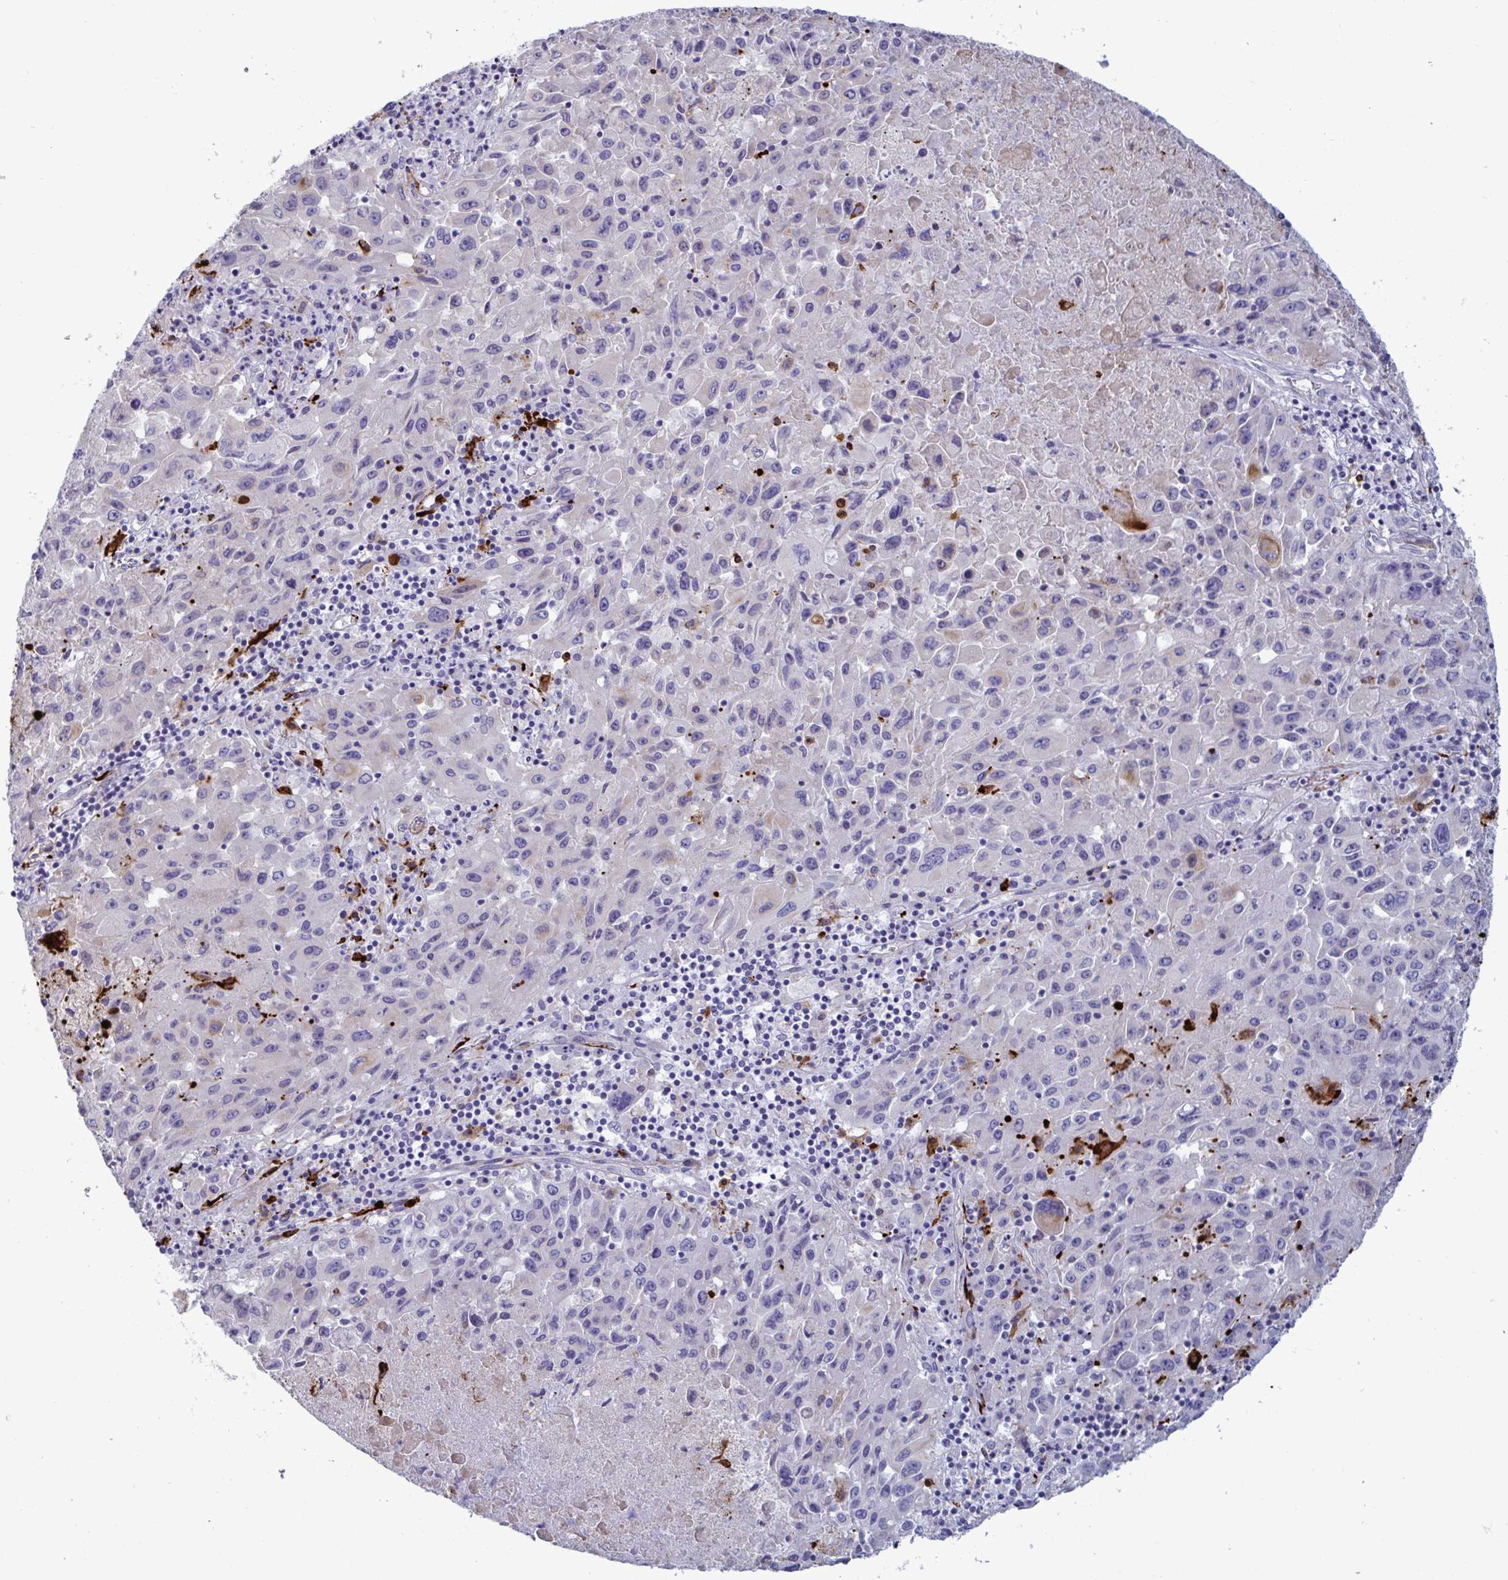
{"staining": {"intensity": "negative", "quantity": "none", "location": "none"}, "tissue": "lung cancer", "cell_type": "Tumor cells", "image_type": "cancer", "snomed": [{"axis": "morphology", "description": "Squamous cell carcinoma, NOS"}, {"axis": "topography", "description": "Lung"}], "caption": "Lung cancer (squamous cell carcinoma) stained for a protein using IHC demonstrates no expression tumor cells.", "gene": "TAS2R38", "patient": {"sex": "male", "age": 63}}